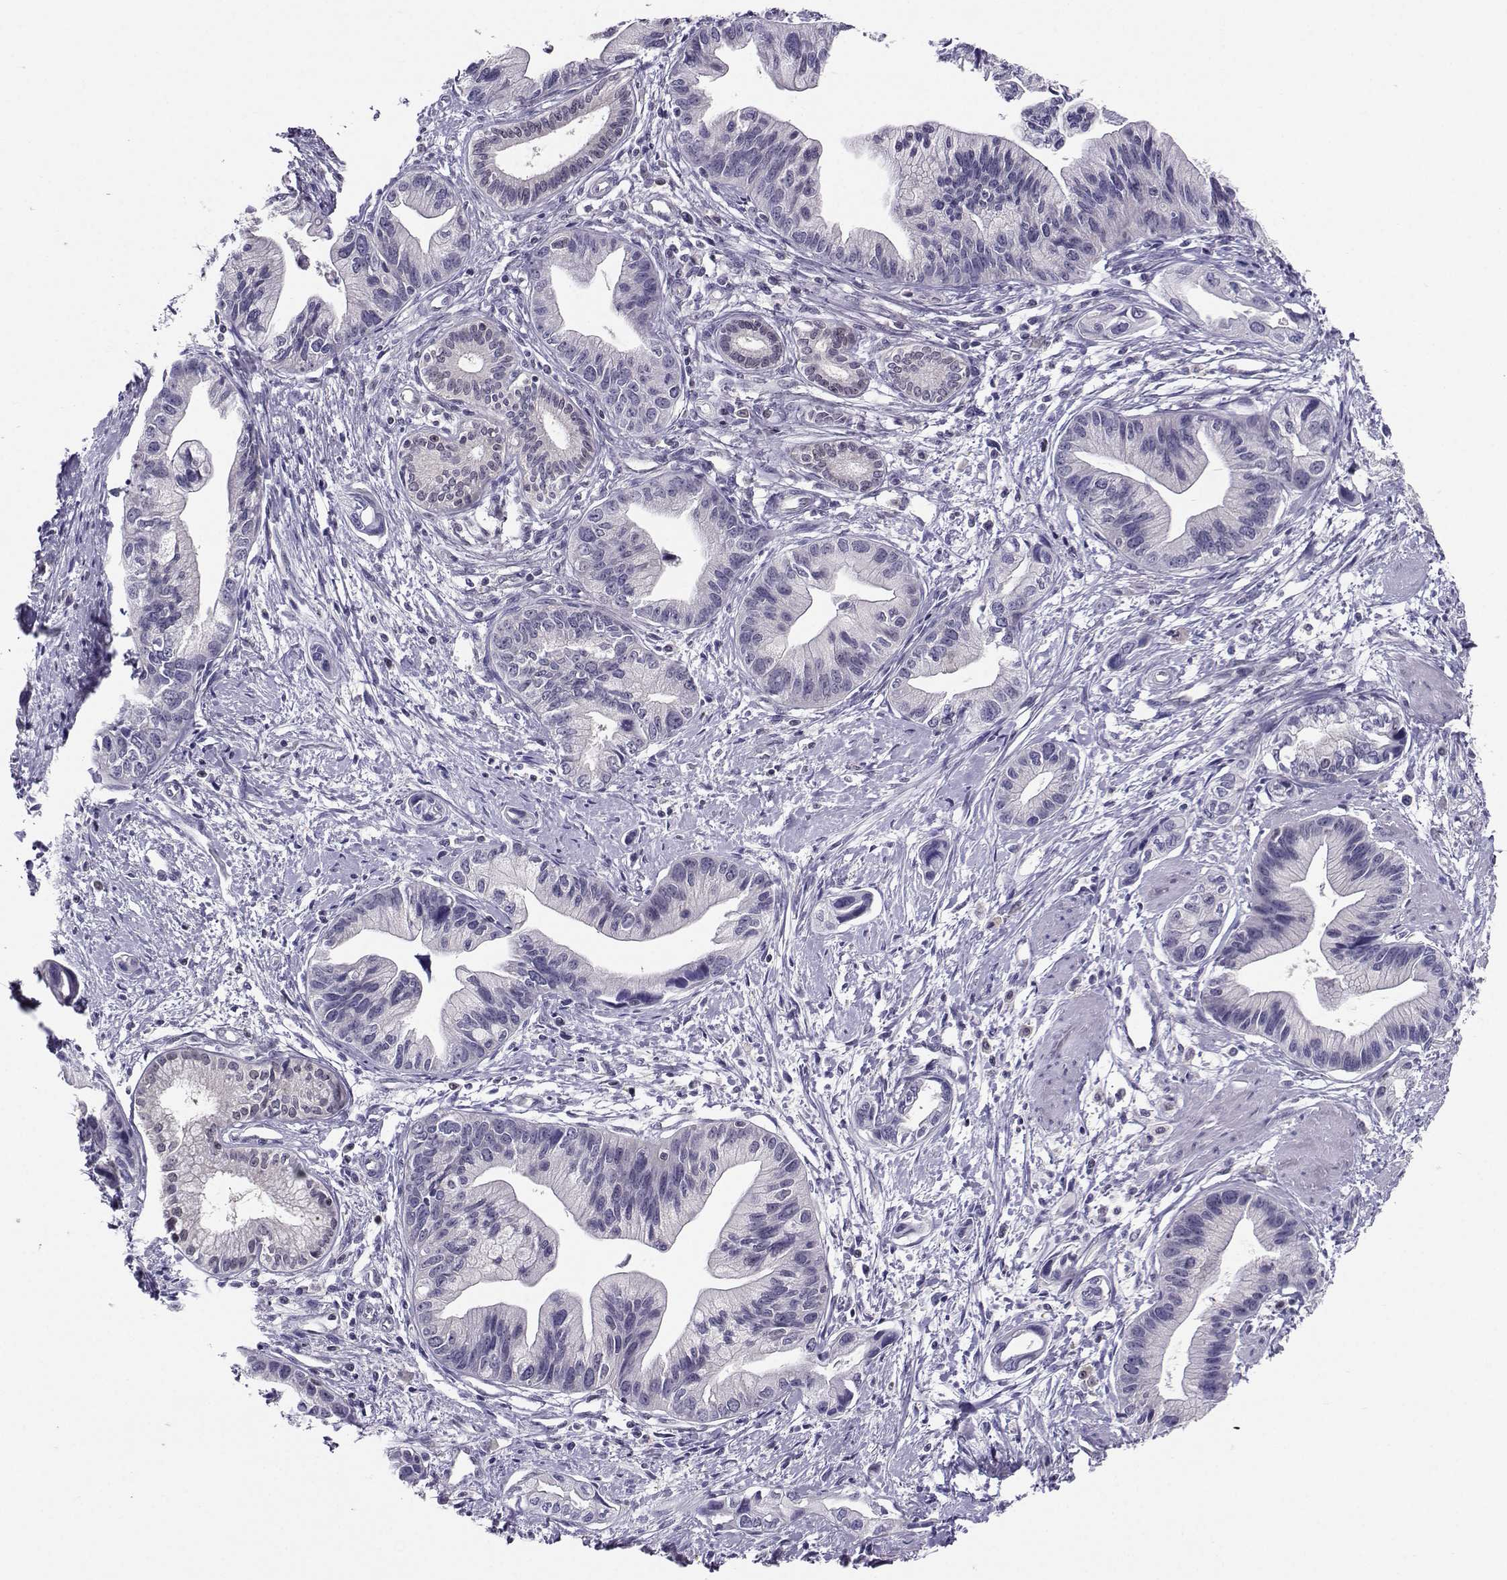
{"staining": {"intensity": "negative", "quantity": "none", "location": "none"}, "tissue": "pancreatic cancer", "cell_type": "Tumor cells", "image_type": "cancer", "snomed": [{"axis": "morphology", "description": "Adenocarcinoma, NOS"}, {"axis": "topography", "description": "Pancreas"}], "caption": "Immunohistochemical staining of human pancreatic cancer (adenocarcinoma) reveals no significant staining in tumor cells.", "gene": "PGK1", "patient": {"sex": "female", "age": 61}}